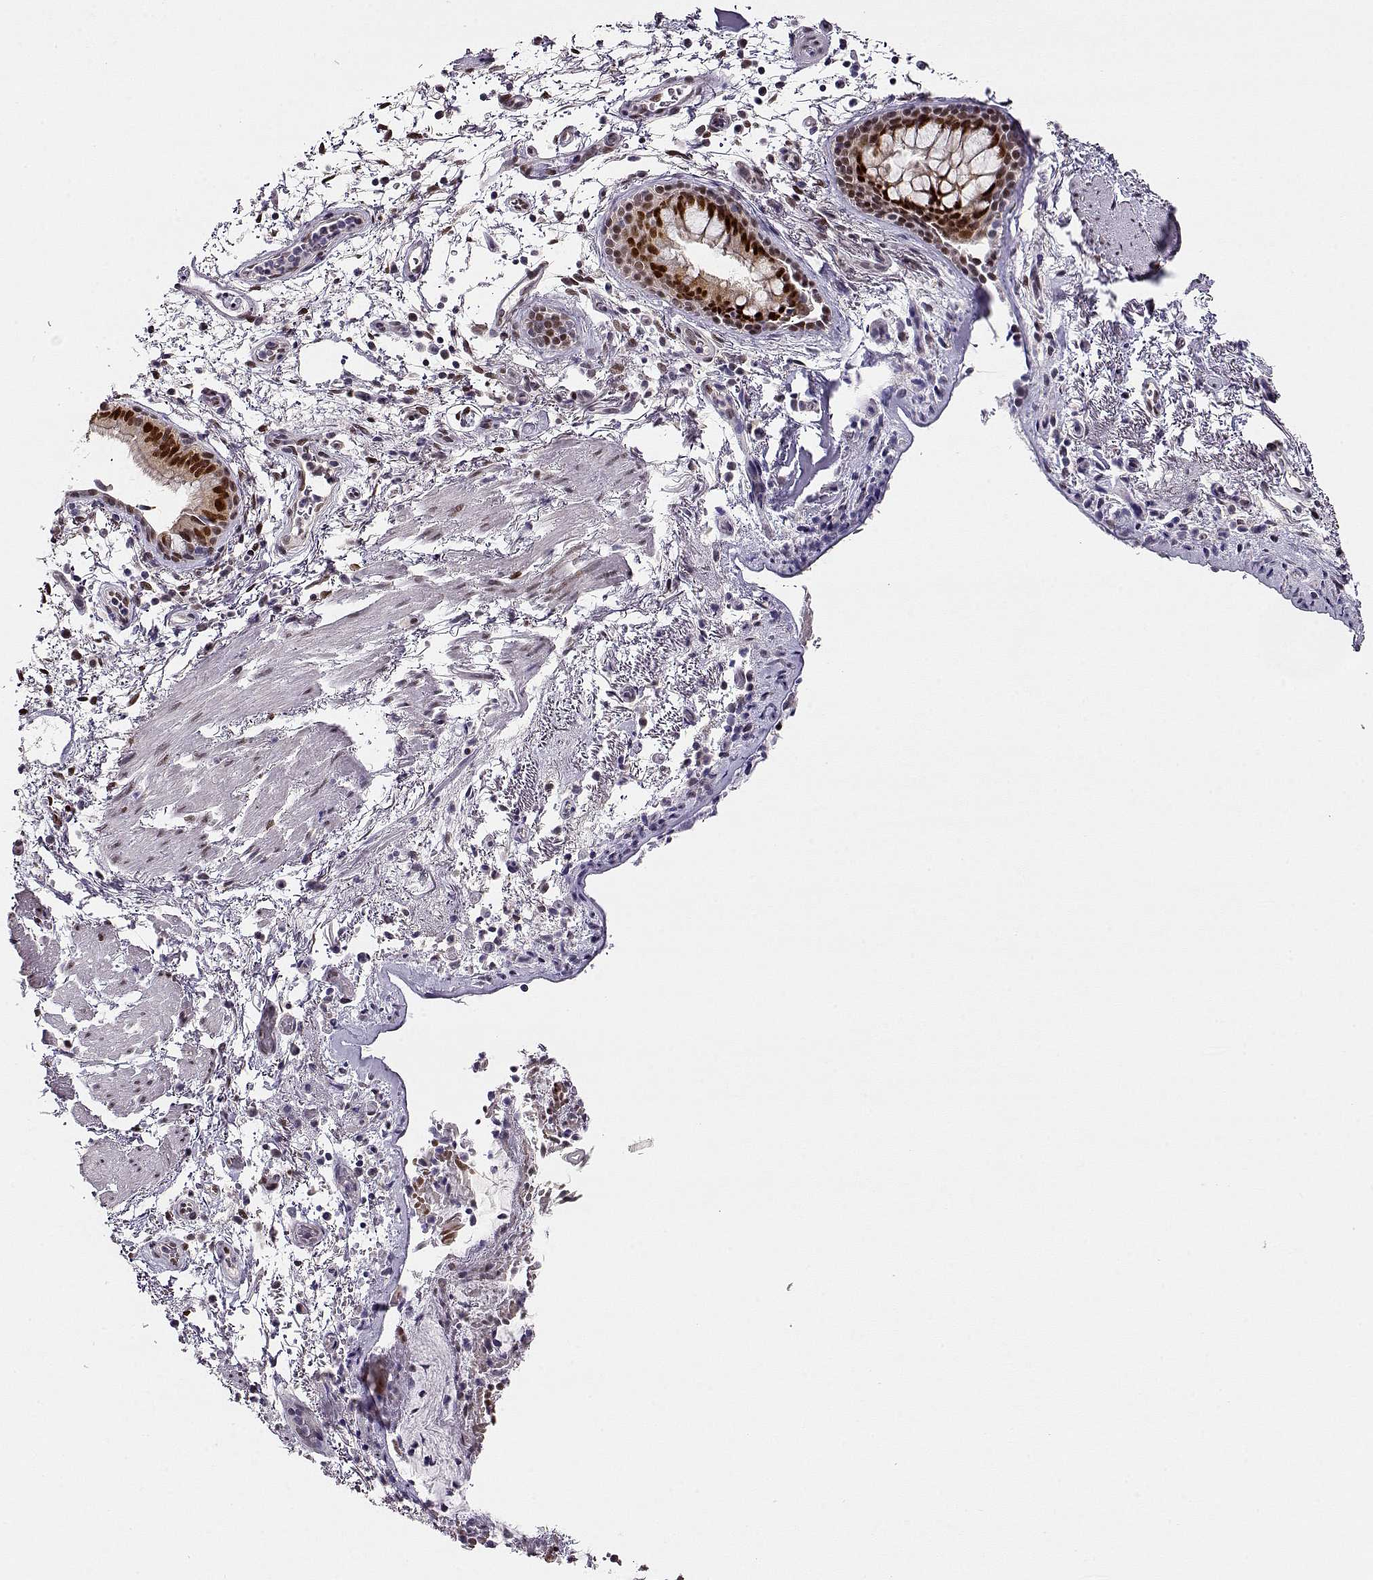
{"staining": {"intensity": "strong", "quantity": ">75%", "location": "nuclear"}, "tissue": "bronchus", "cell_type": "Respiratory epithelial cells", "image_type": "normal", "snomed": [{"axis": "morphology", "description": "Normal tissue, NOS"}, {"axis": "topography", "description": "Bronchus"}], "caption": "Respiratory epithelial cells display high levels of strong nuclear staining in about >75% of cells in normal human bronchus.", "gene": "POLI", "patient": {"sex": "female", "age": 64}}